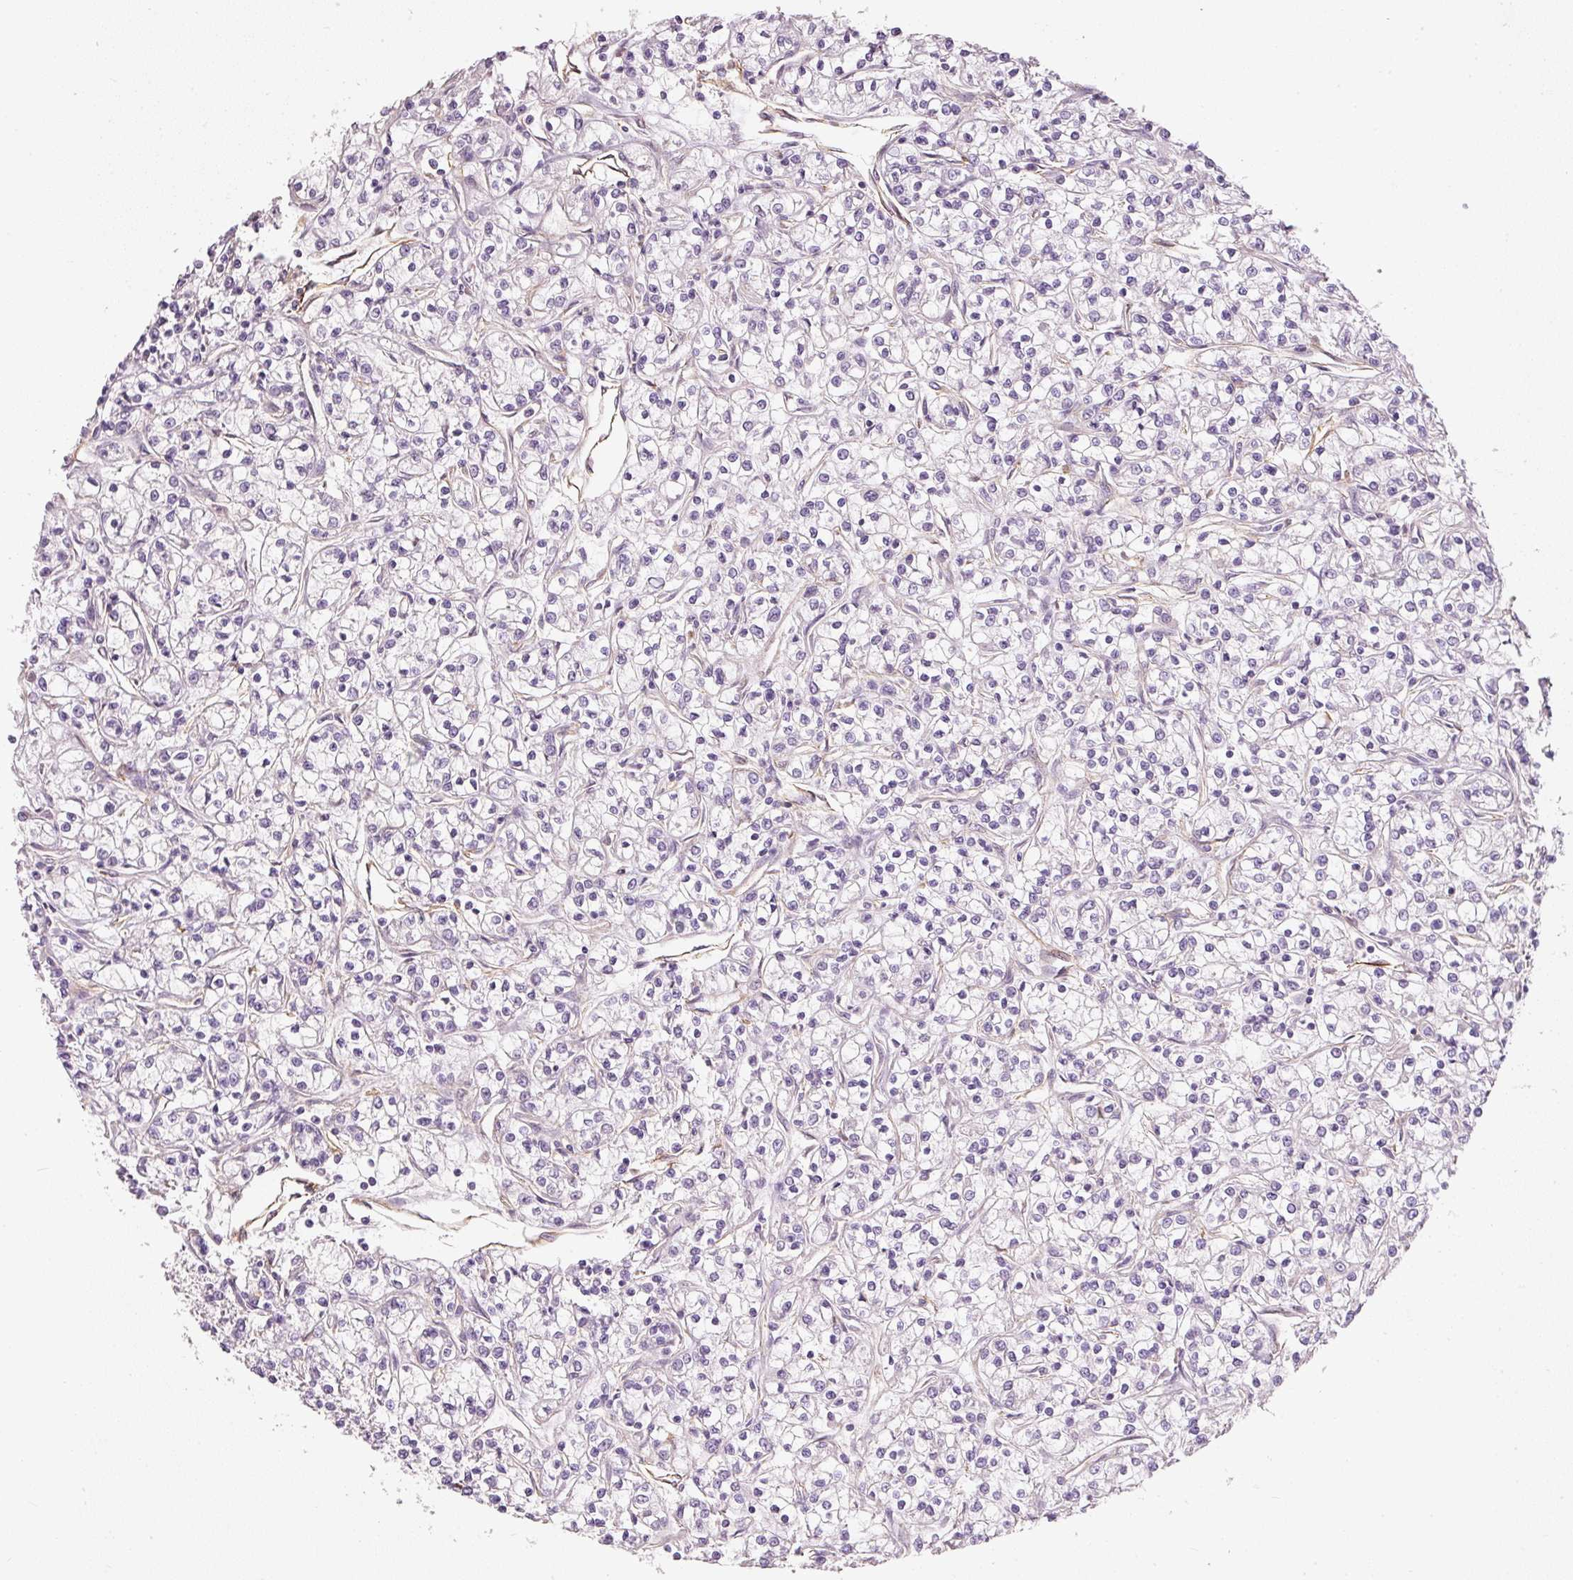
{"staining": {"intensity": "negative", "quantity": "none", "location": "none"}, "tissue": "renal cancer", "cell_type": "Tumor cells", "image_type": "cancer", "snomed": [{"axis": "morphology", "description": "Adenocarcinoma, NOS"}, {"axis": "topography", "description": "Kidney"}], "caption": "The micrograph shows no staining of tumor cells in renal cancer.", "gene": "OSR2", "patient": {"sex": "female", "age": 59}}